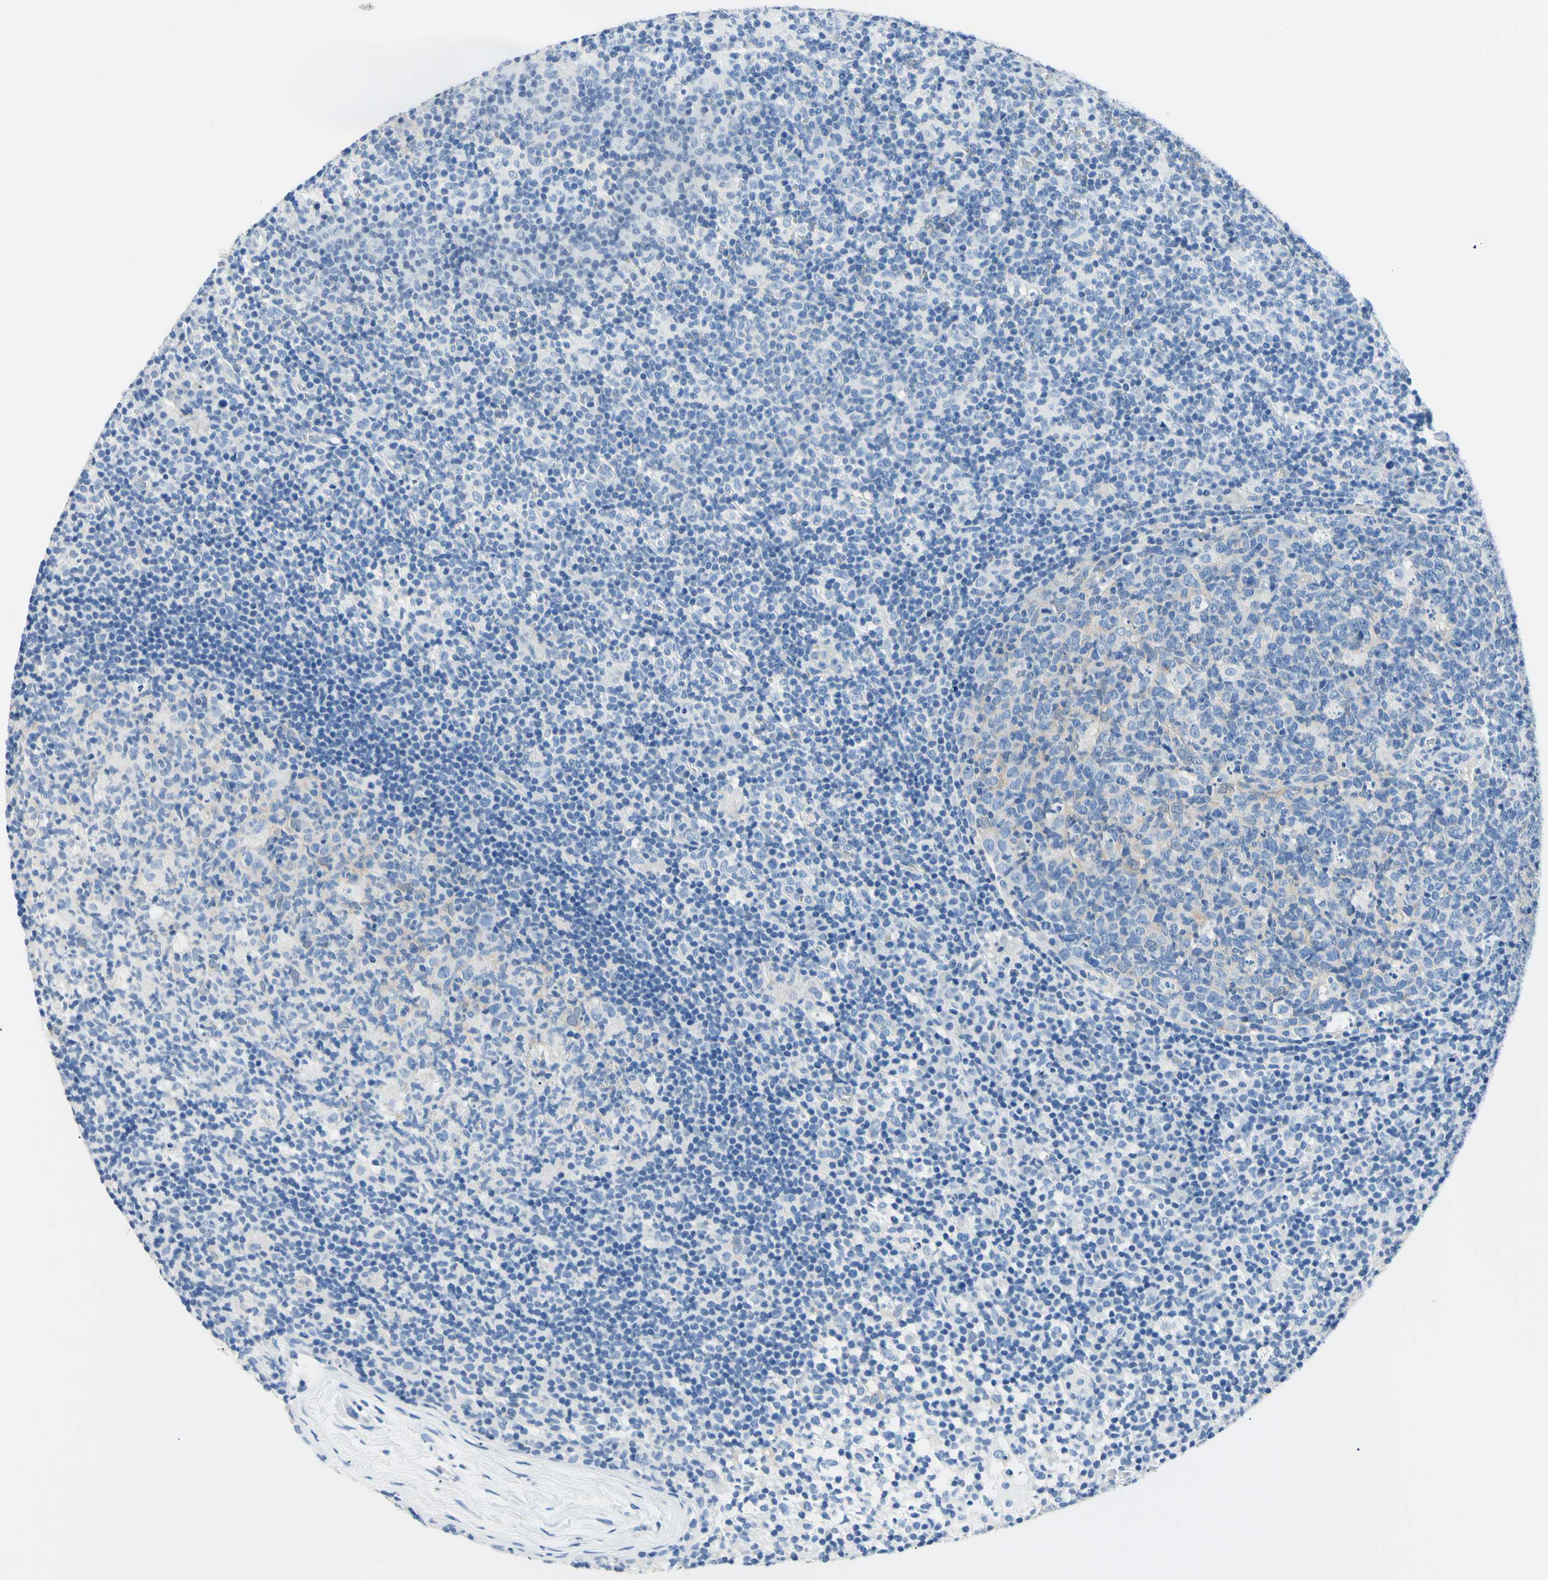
{"staining": {"intensity": "negative", "quantity": "none", "location": "none"}, "tissue": "lymph node", "cell_type": "Germinal center cells", "image_type": "normal", "snomed": [{"axis": "morphology", "description": "Normal tissue, NOS"}, {"axis": "morphology", "description": "Inflammation, NOS"}, {"axis": "topography", "description": "Lymph node"}], "caption": "Immunohistochemistry (IHC) of normal lymph node reveals no expression in germinal center cells.", "gene": "HPCA", "patient": {"sex": "male", "age": 55}}